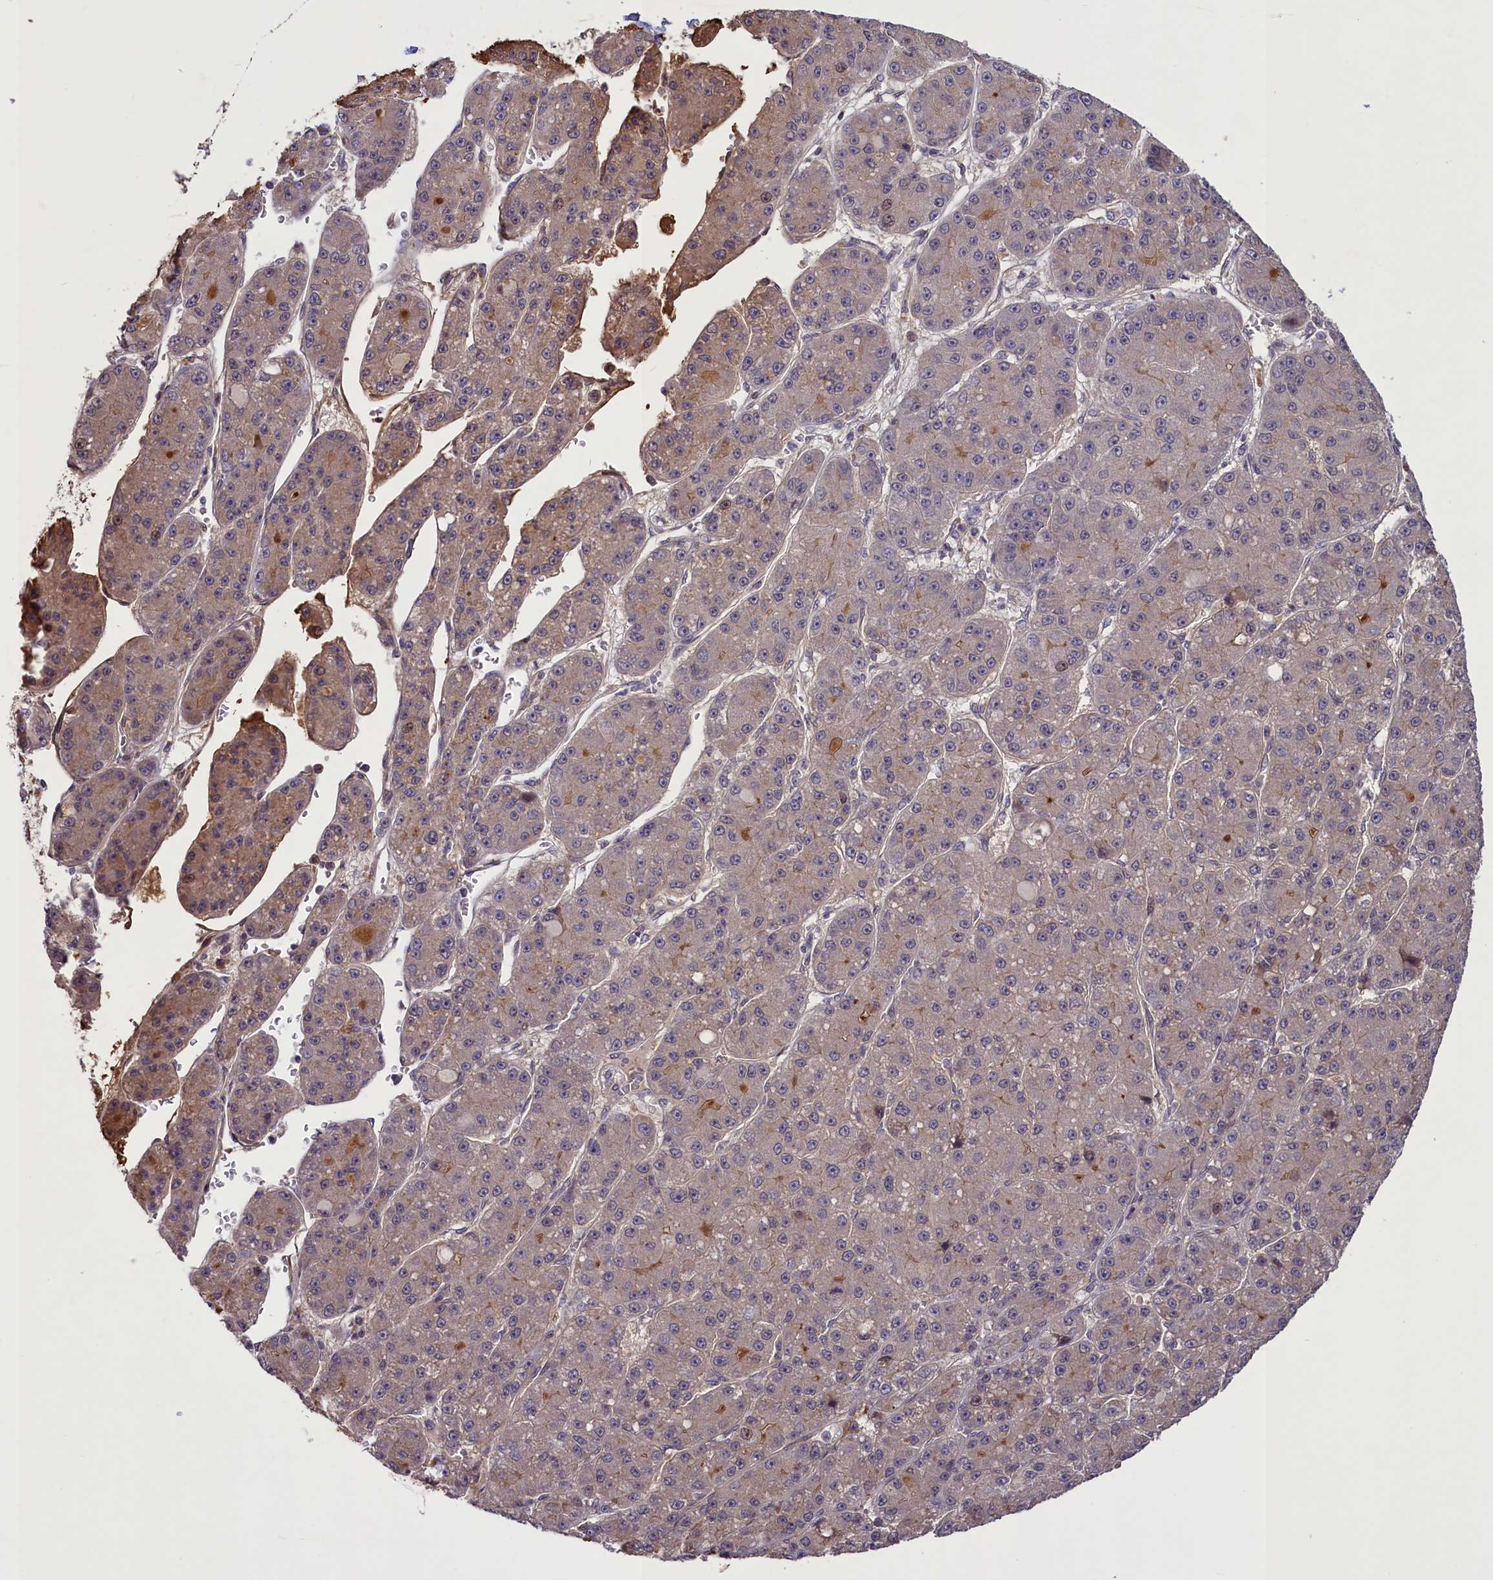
{"staining": {"intensity": "moderate", "quantity": "<25%", "location": "cytoplasmic/membranous"}, "tissue": "liver cancer", "cell_type": "Tumor cells", "image_type": "cancer", "snomed": [{"axis": "morphology", "description": "Carcinoma, Hepatocellular, NOS"}, {"axis": "topography", "description": "Liver"}], "caption": "Moderate cytoplasmic/membranous staining for a protein is seen in about <25% of tumor cells of hepatocellular carcinoma (liver) using immunohistochemistry.", "gene": "MAN2C1", "patient": {"sex": "male", "age": 67}}